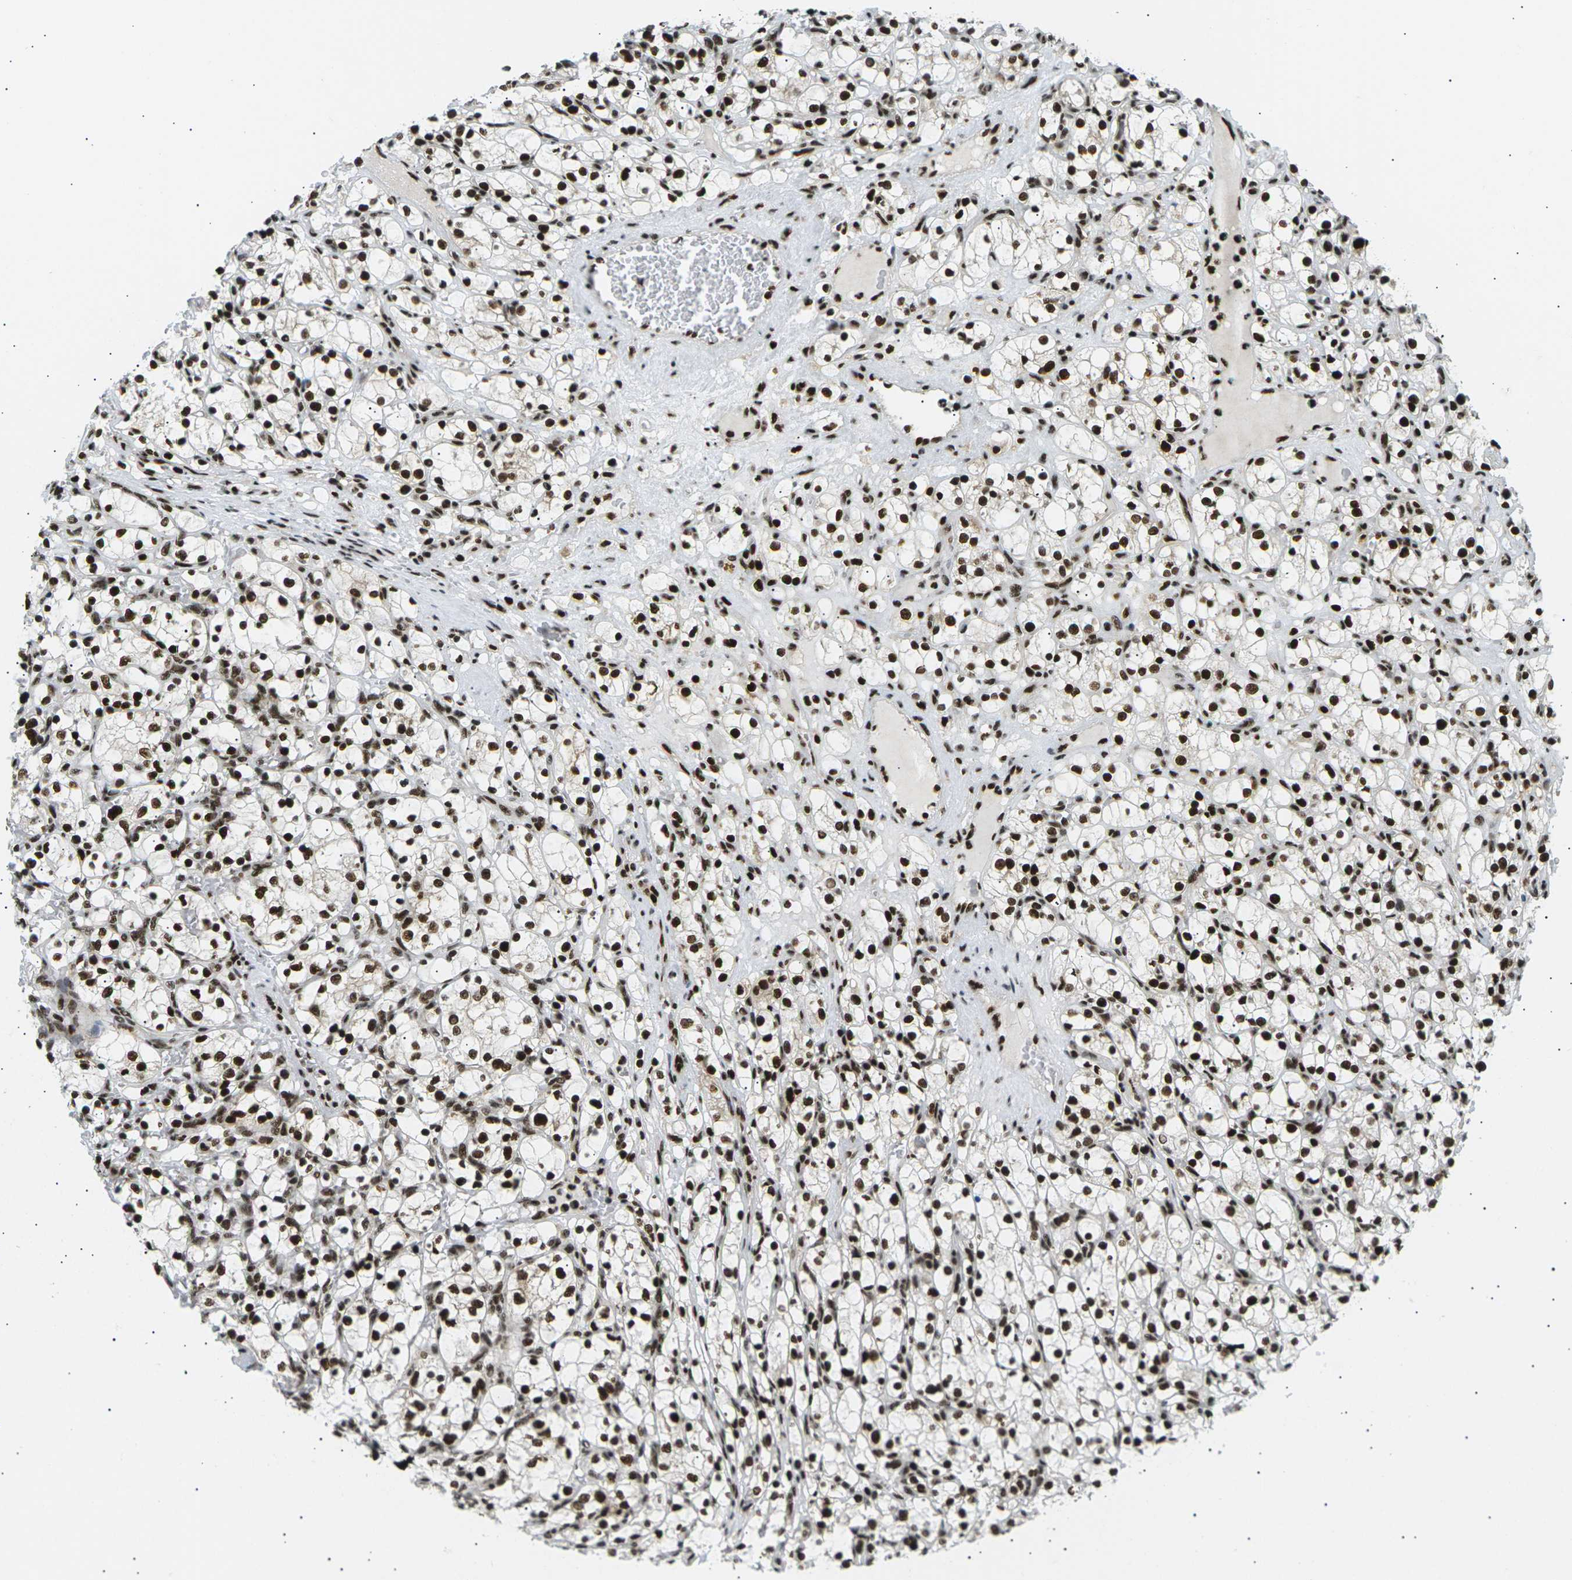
{"staining": {"intensity": "strong", "quantity": ">75%", "location": "nuclear"}, "tissue": "renal cancer", "cell_type": "Tumor cells", "image_type": "cancer", "snomed": [{"axis": "morphology", "description": "Adenocarcinoma, NOS"}, {"axis": "topography", "description": "Kidney"}], "caption": "Protein analysis of renal cancer tissue demonstrates strong nuclear expression in about >75% of tumor cells. Immunohistochemistry stains the protein in brown and the nuclei are stained blue.", "gene": "RPA2", "patient": {"sex": "female", "age": 69}}